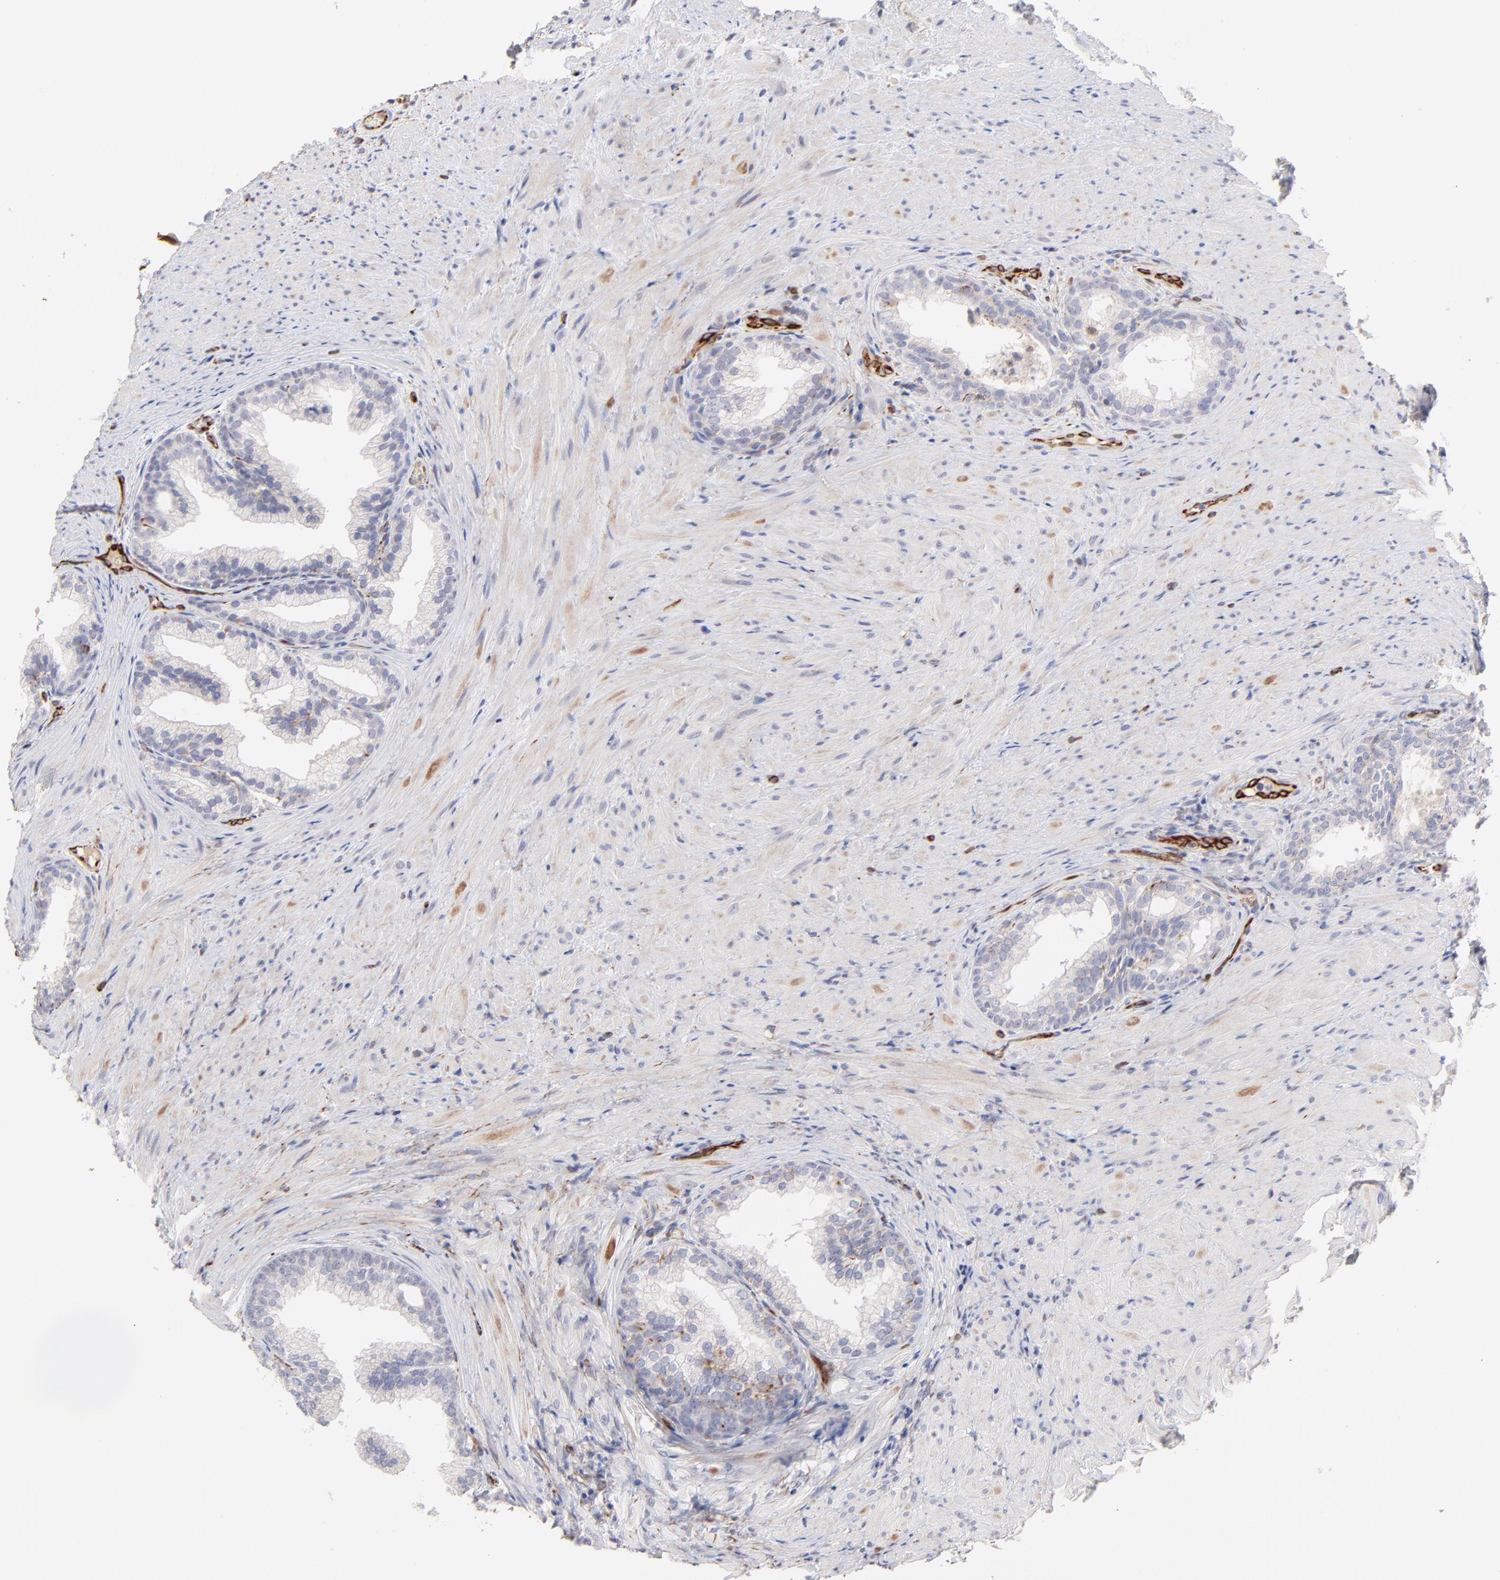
{"staining": {"intensity": "negative", "quantity": "none", "location": "none"}, "tissue": "prostate", "cell_type": "Glandular cells", "image_type": "normal", "snomed": [{"axis": "morphology", "description": "Normal tissue, NOS"}, {"axis": "topography", "description": "Prostate"}], "caption": "Glandular cells show no significant protein positivity in normal prostate. (DAB (3,3'-diaminobenzidine) IHC, high magnification).", "gene": "COX8C", "patient": {"sex": "male", "age": 76}}